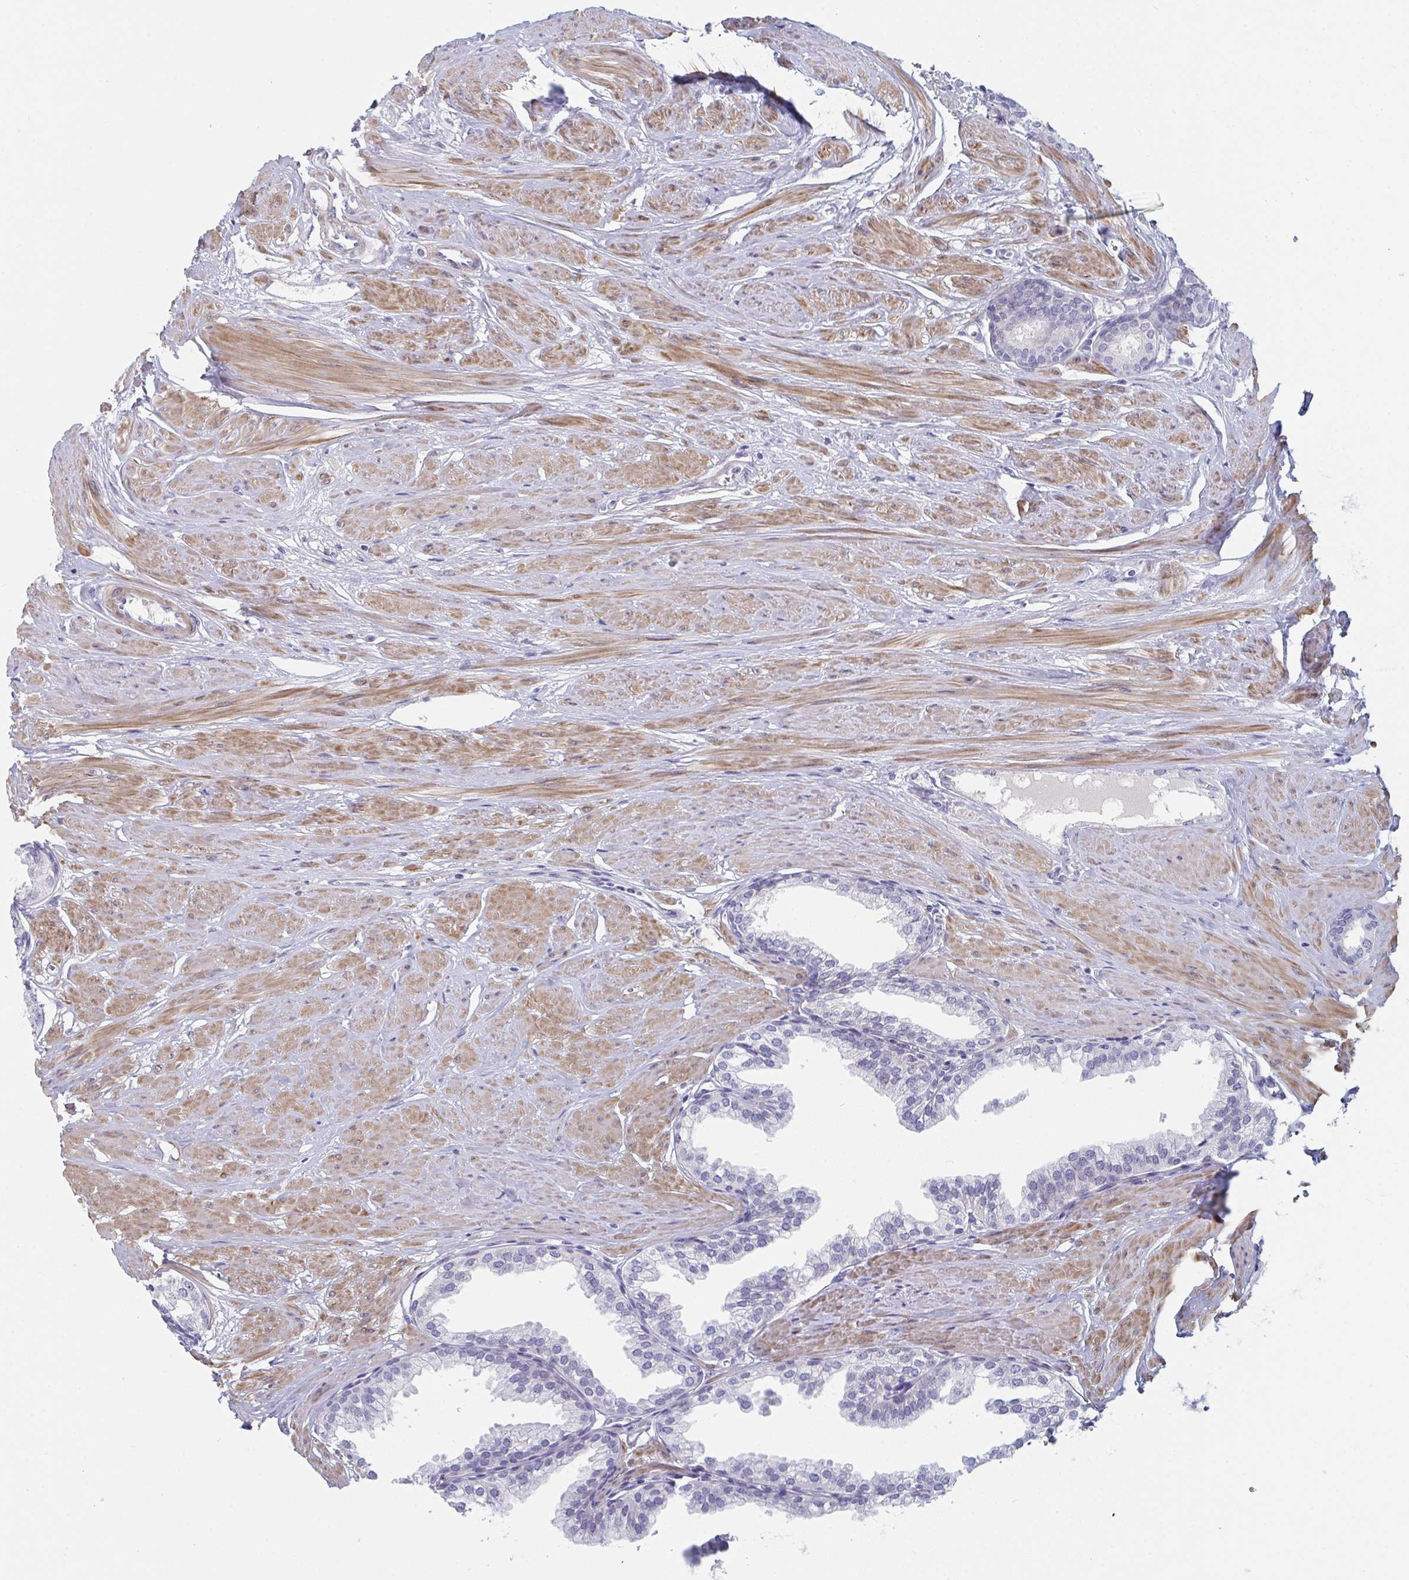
{"staining": {"intensity": "negative", "quantity": "none", "location": "none"}, "tissue": "prostate", "cell_type": "Glandular cells", "image_type": "normal", "snomed": [{"axis": "morphology", "description": "Normal tissue, NOS"}, {"axis": "topography", "description": "Prostate"}, {"axis": "topography", "description": "Peripheral nerve tissue"}], "caption": "Immunohistochemistry of normal human prostate displays no staining in glandular cells.", "gene": "CENPT", "patient": {"sex": "male", "age": 55}}